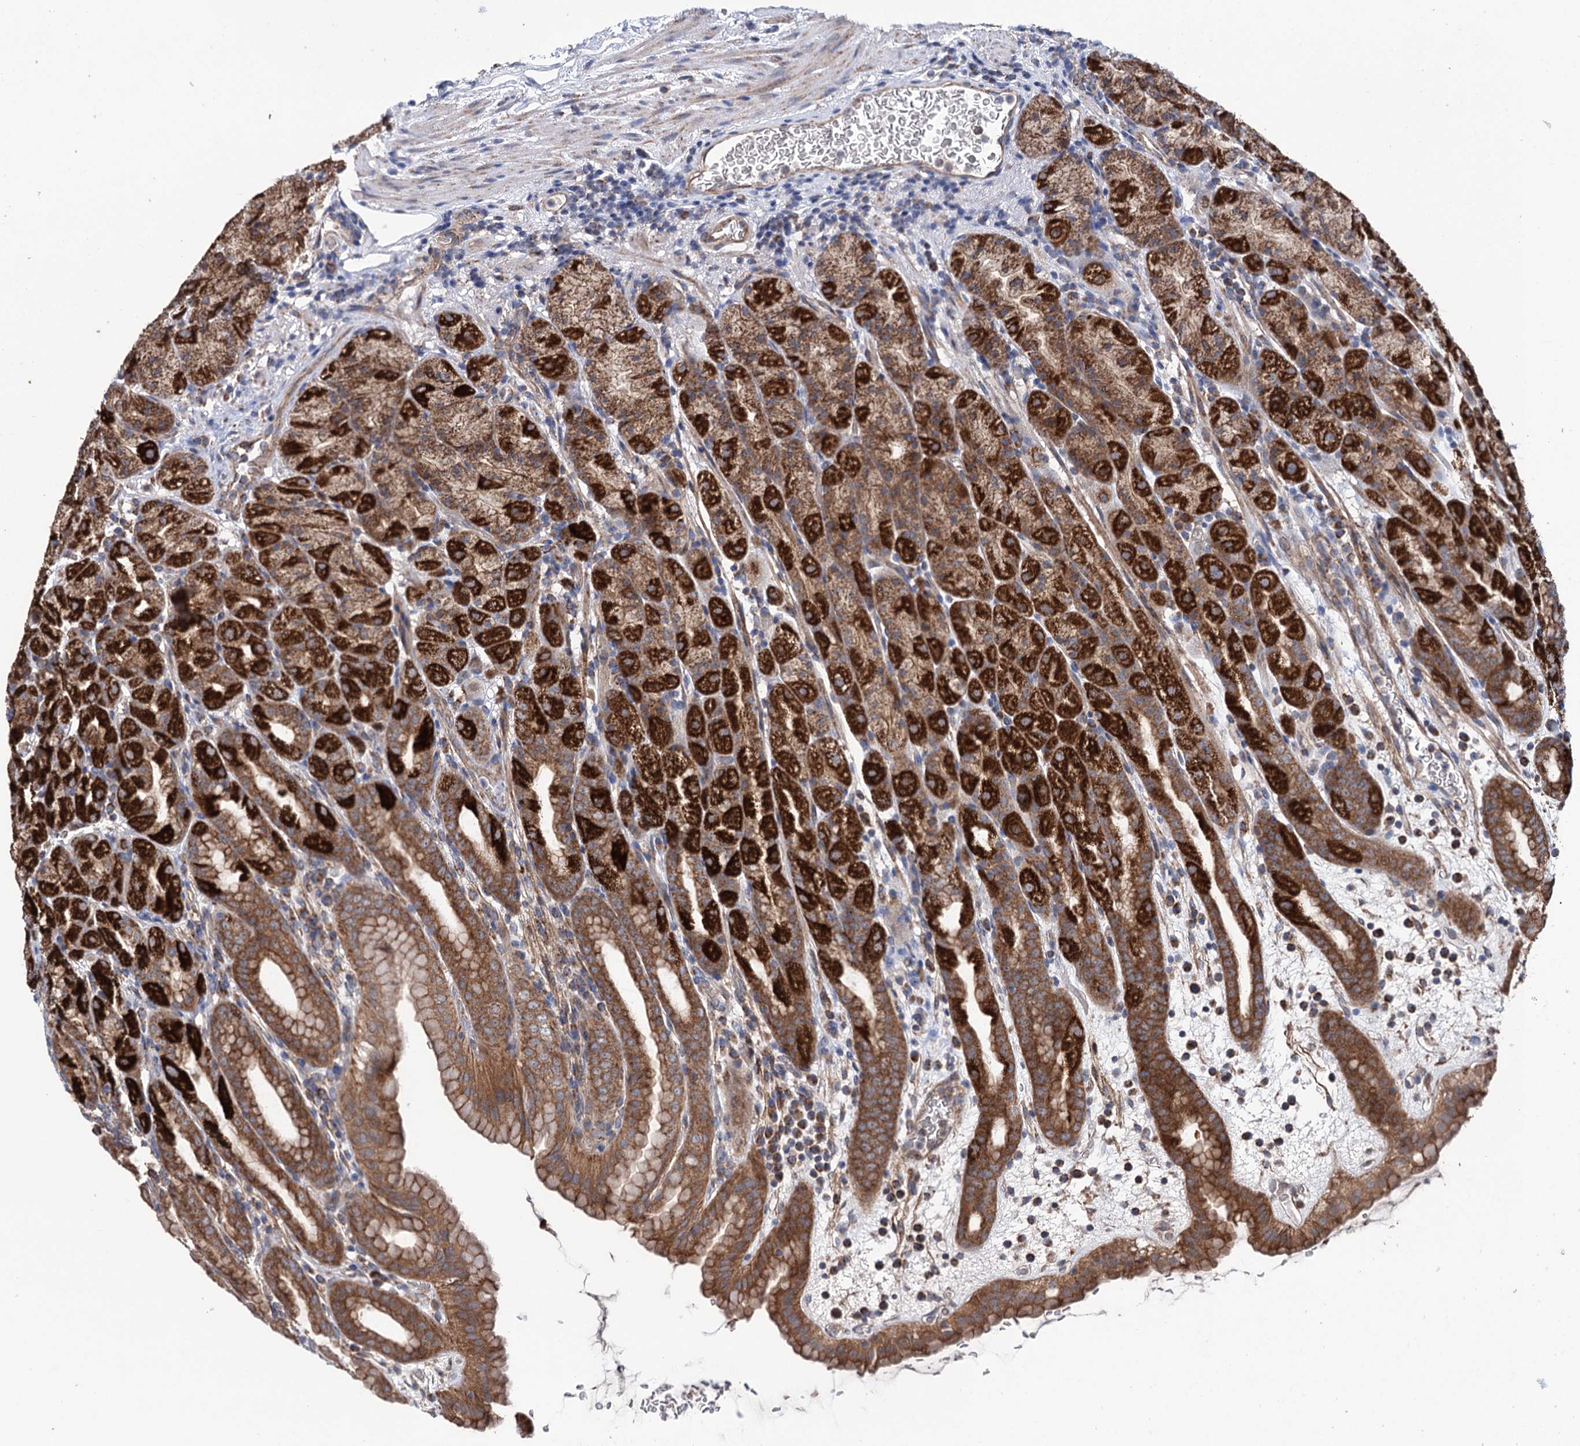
{"staining": {"intensity": "strong", "quantity": ">75%", "location": "cytoplasmic/membranous"}, "tissue": "stomach", "cell_type": "Glandular cells", "image_type": "normal", "snomed": [{"axis": "morphology", "description": "Normal tissue, NOS"}, {"axis": "topography", "description": "Stomach, upper"}], "caption": "Protein expression analysis of normal human stomach reveals strong cytoplasmic/membranous expression in about >75% of glandular cells. (DAB IHC, brown staining for protein, blue staining for nuclei).", "gene": "SUCLA2", "patient": {"sex": "male", "age": 68}}